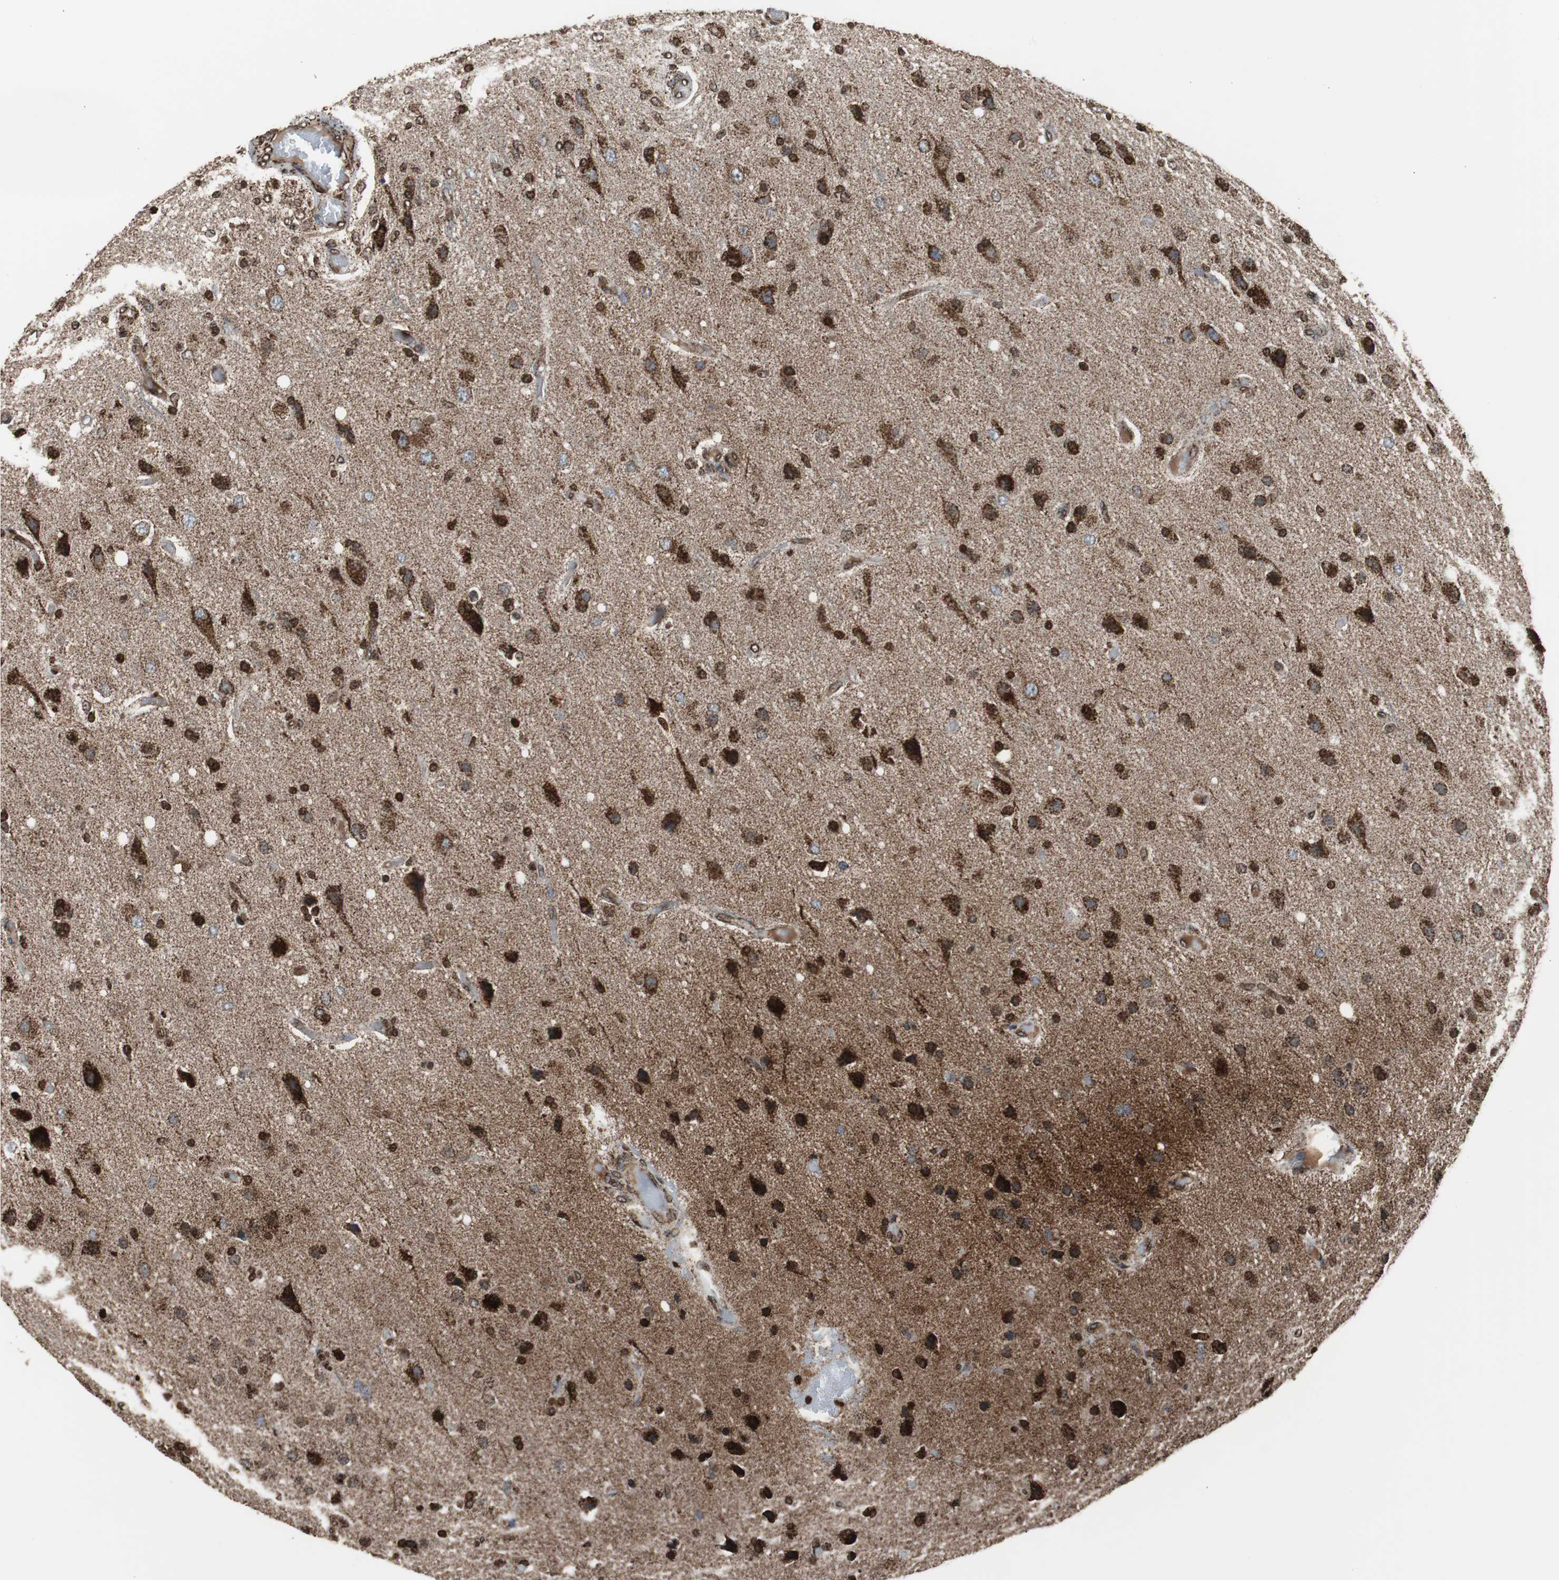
{"staining": {"intensity": "strong", "quantity": ">75%", "location": "cytoplasmic/membranous,nuclear"}, "tissue": "glioma", "cell_type": "Tumor cells", "image_type": "cancer", "snomed": [{"axis": "morphology", "description": "Normal tissue, NOS"}, {"axis": "morphology", "description": "Glioma, malignant, High grade"}, {"axis": "topography", "description": "Cerebral cortex"}], "caption": "There is high levels of strong cytoplasmic/membranous and nuclear expression in tumor cells of high-grade glioma (malignant), as demonstrated by immunohistochemical staining (brown color).", "gene": "HSPA9", "patient": {"sex": "male", "age": 77}}